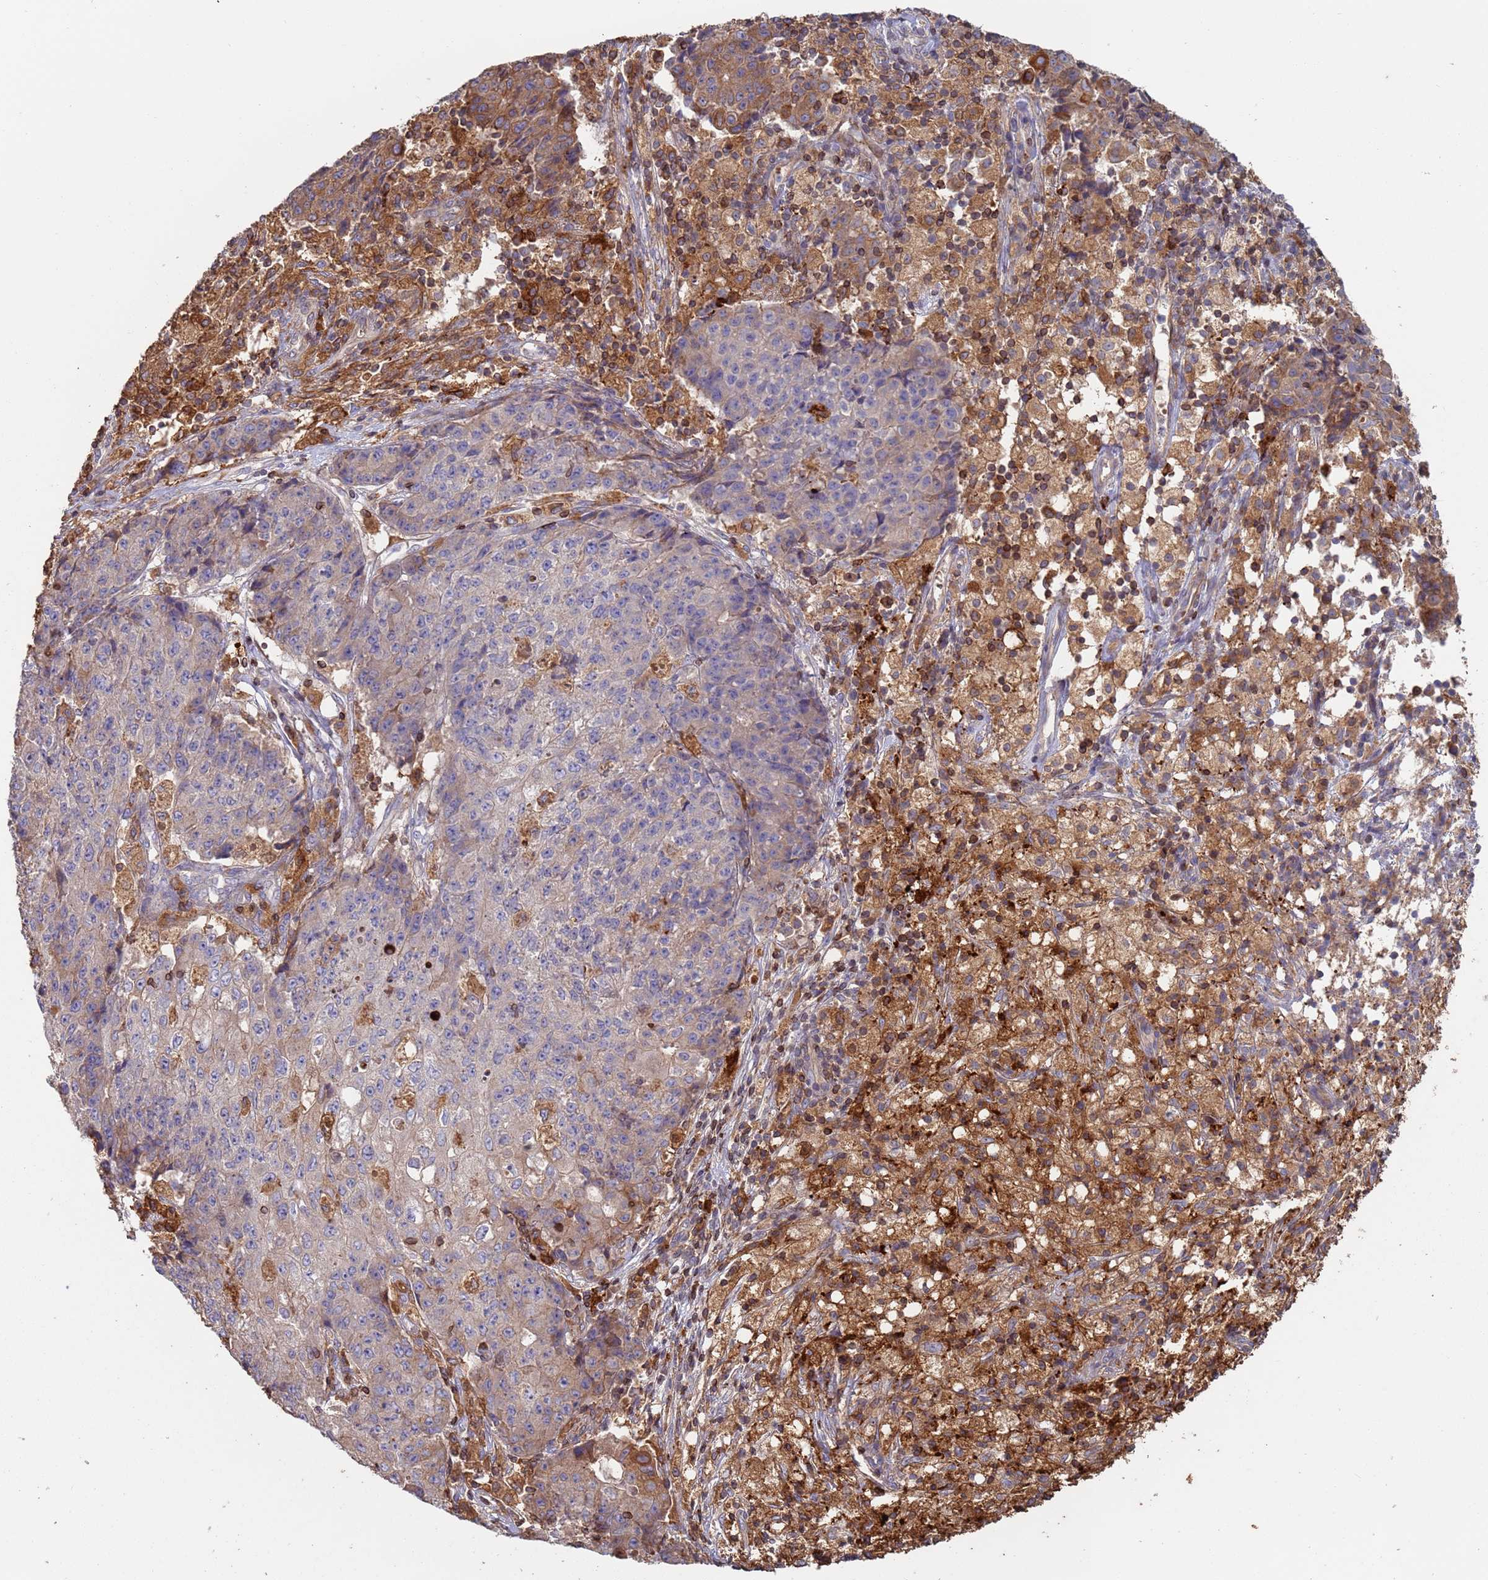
{"staining": {"intensity": "weak", "quantity": "<25%", "location": "cytoplasmic/membranous"}, "tissue": "ovarian cancer", "cell_type": "Tumor cells", "image_type": "cancer", "snomed": [{"axis": "morphology", "description": "Carcinoma, endometroid"}, {"axis": "topography", "description": "Ovary"}], "caption": "Immunohistochemical staining of human ovarian endometroid carcinoma exhibits no significant staining in tumor cells. (DAB immunohistochemistry (IHC), high magnification).", "gene": "MALRD1", "patient": {"sex": "female", "age": 42}}